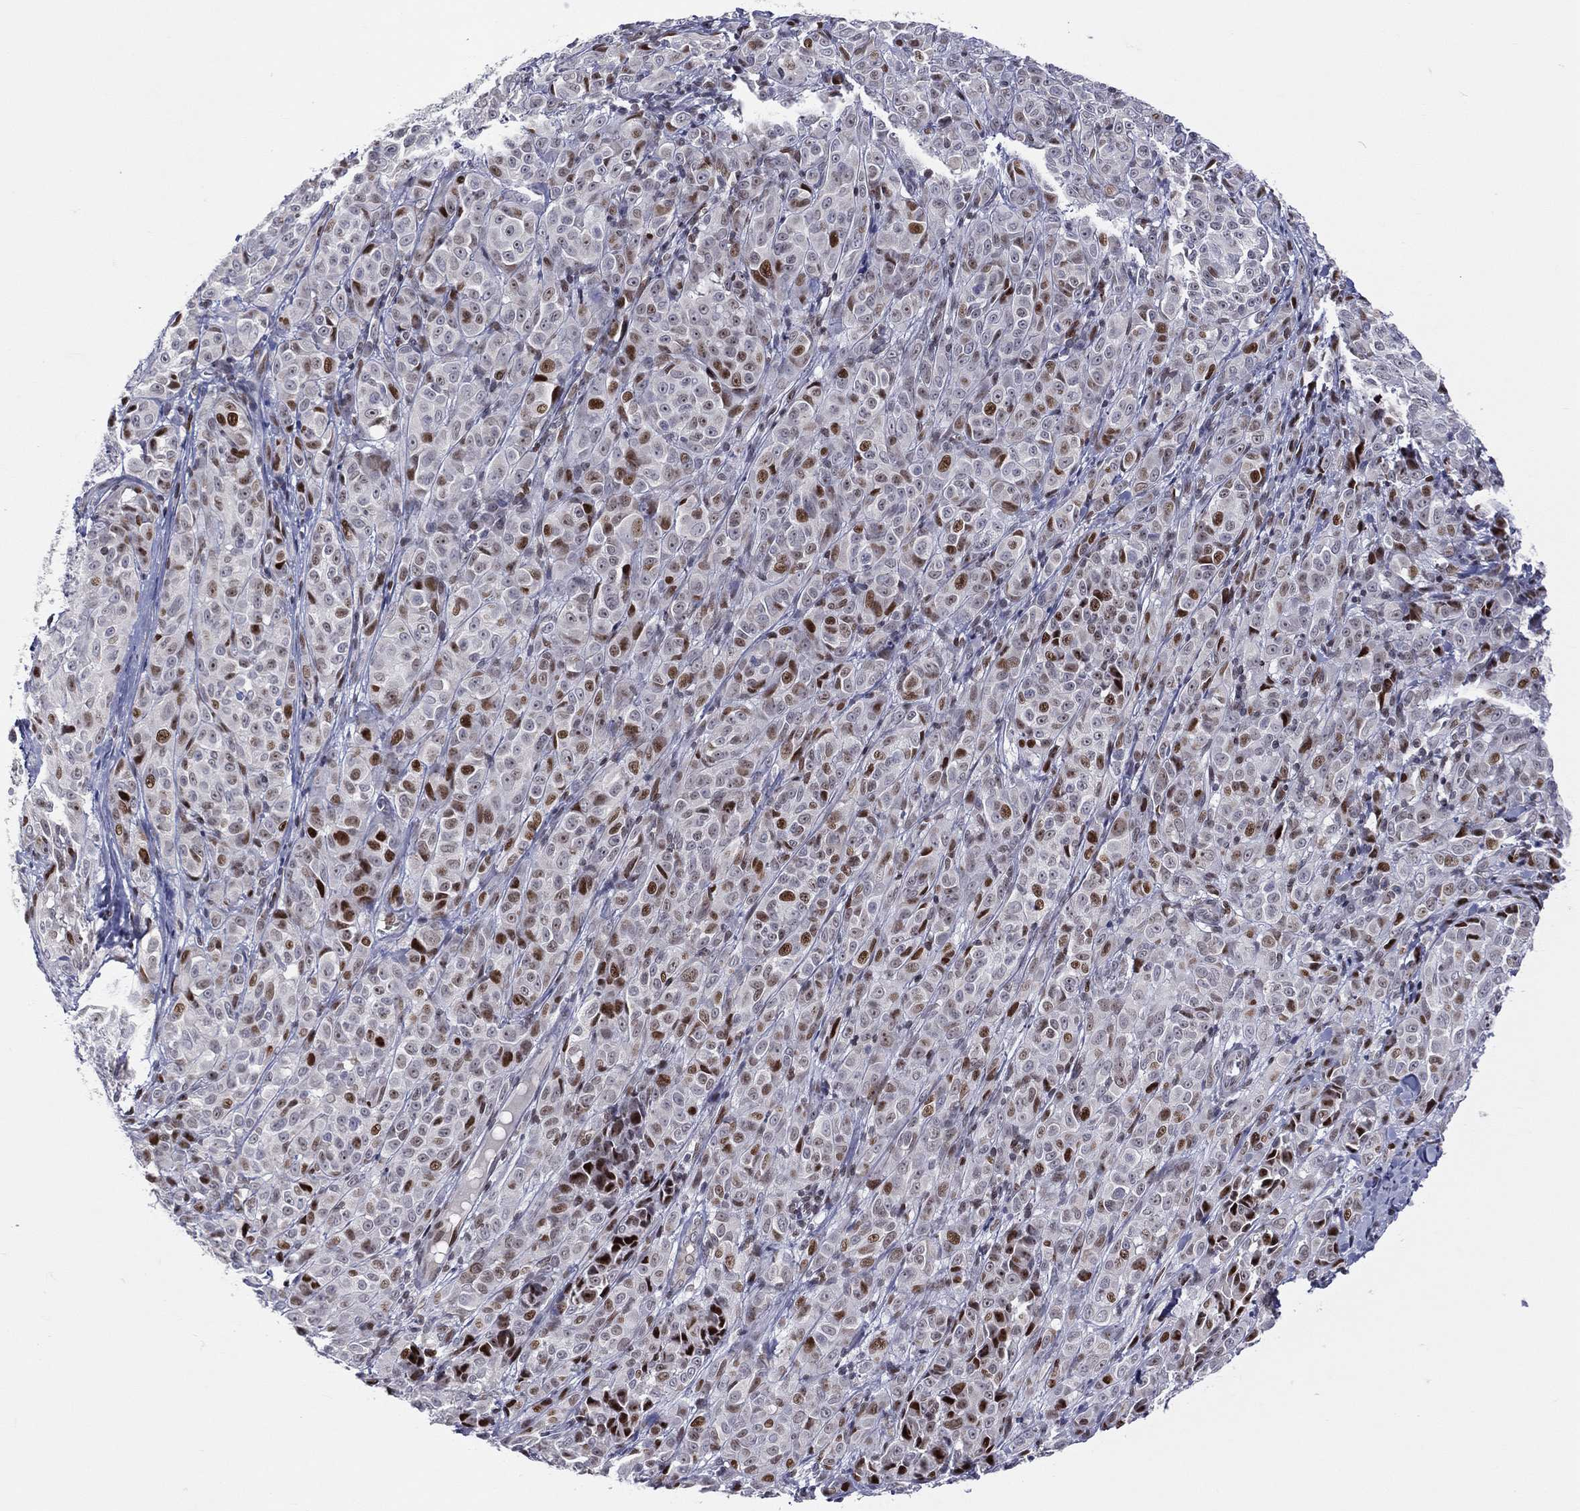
{"staining": {"intensity": "strong", "quantity": "<25%", "location": "nuclear"}, "tissue": "melanoma", "cell_type": "Tumor cells", "image_type": "cancer", "snomed": [{"axis": "morphology", "description": "Malignant melanoma, NOS"}, {"axis": "topography", "description": "Skin"}], "caption": "Protein analysis of malignant melanoma tissue reveals strong nuclear staining in approximately <25% of tumor cells. (Brightfield microscopy of DAB IHC at high magnification).", "gene": "DBF4B", "patient": {"sex": "male", "age": 89}}